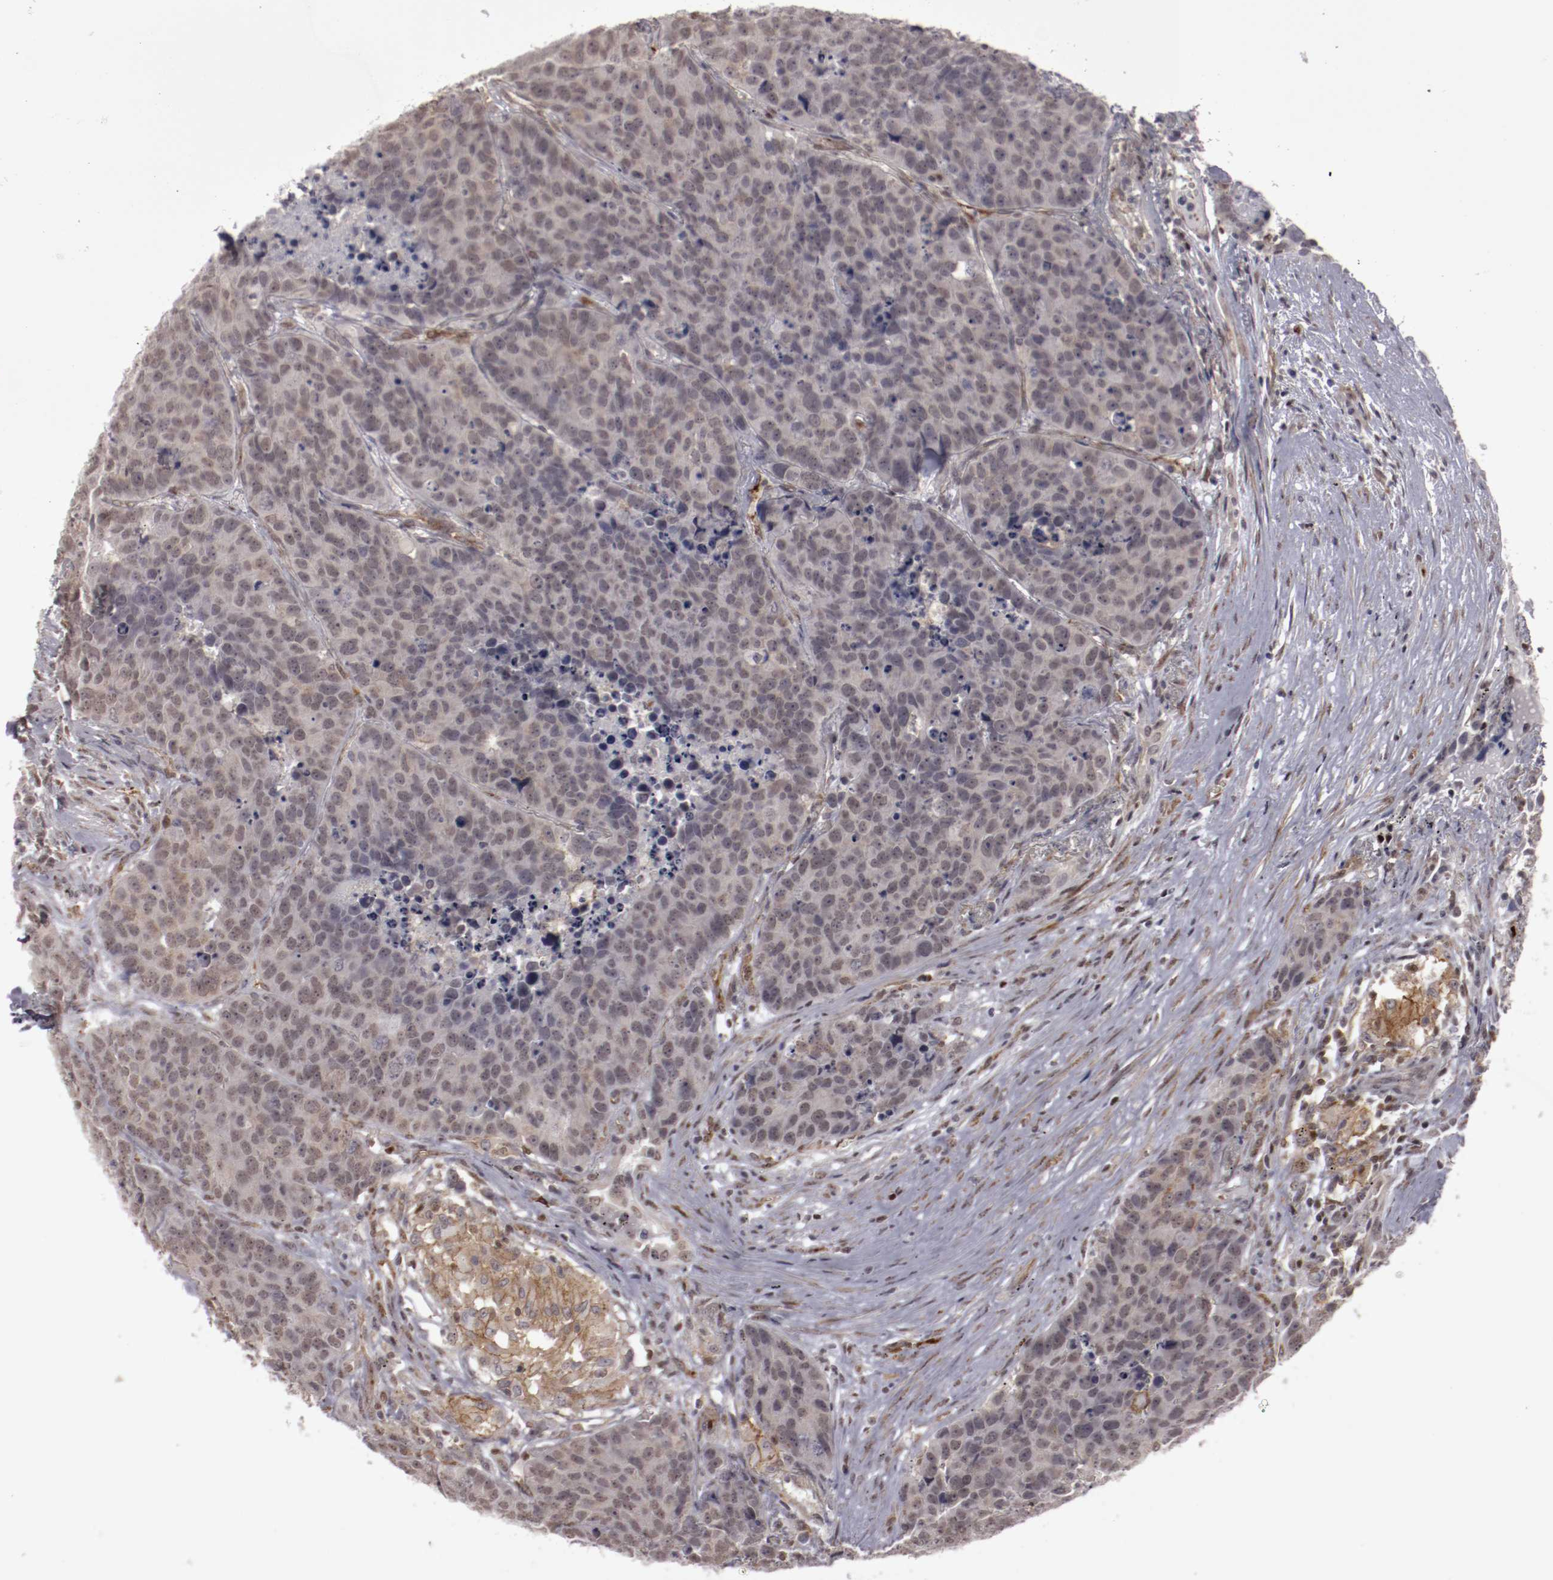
{"staining": {"intensity": "weak", "quantity": "25%-75%", "location": "nuclear"}, "tissue": "carcinoid", "cell_type": "Tumor cells", "image_type": "cancer", "snomed": [{"axis": "morphology", "description": "Carcinoid, malignant, NOS"}, {"axis": "topography", "description": "Lung"}], "caption": "Human malignant carcinoid stained with a protein marker demonstrates weak staining in tumor cells.", "gene": "LEF1", "patient": {"sex": "male", "age": 60}}